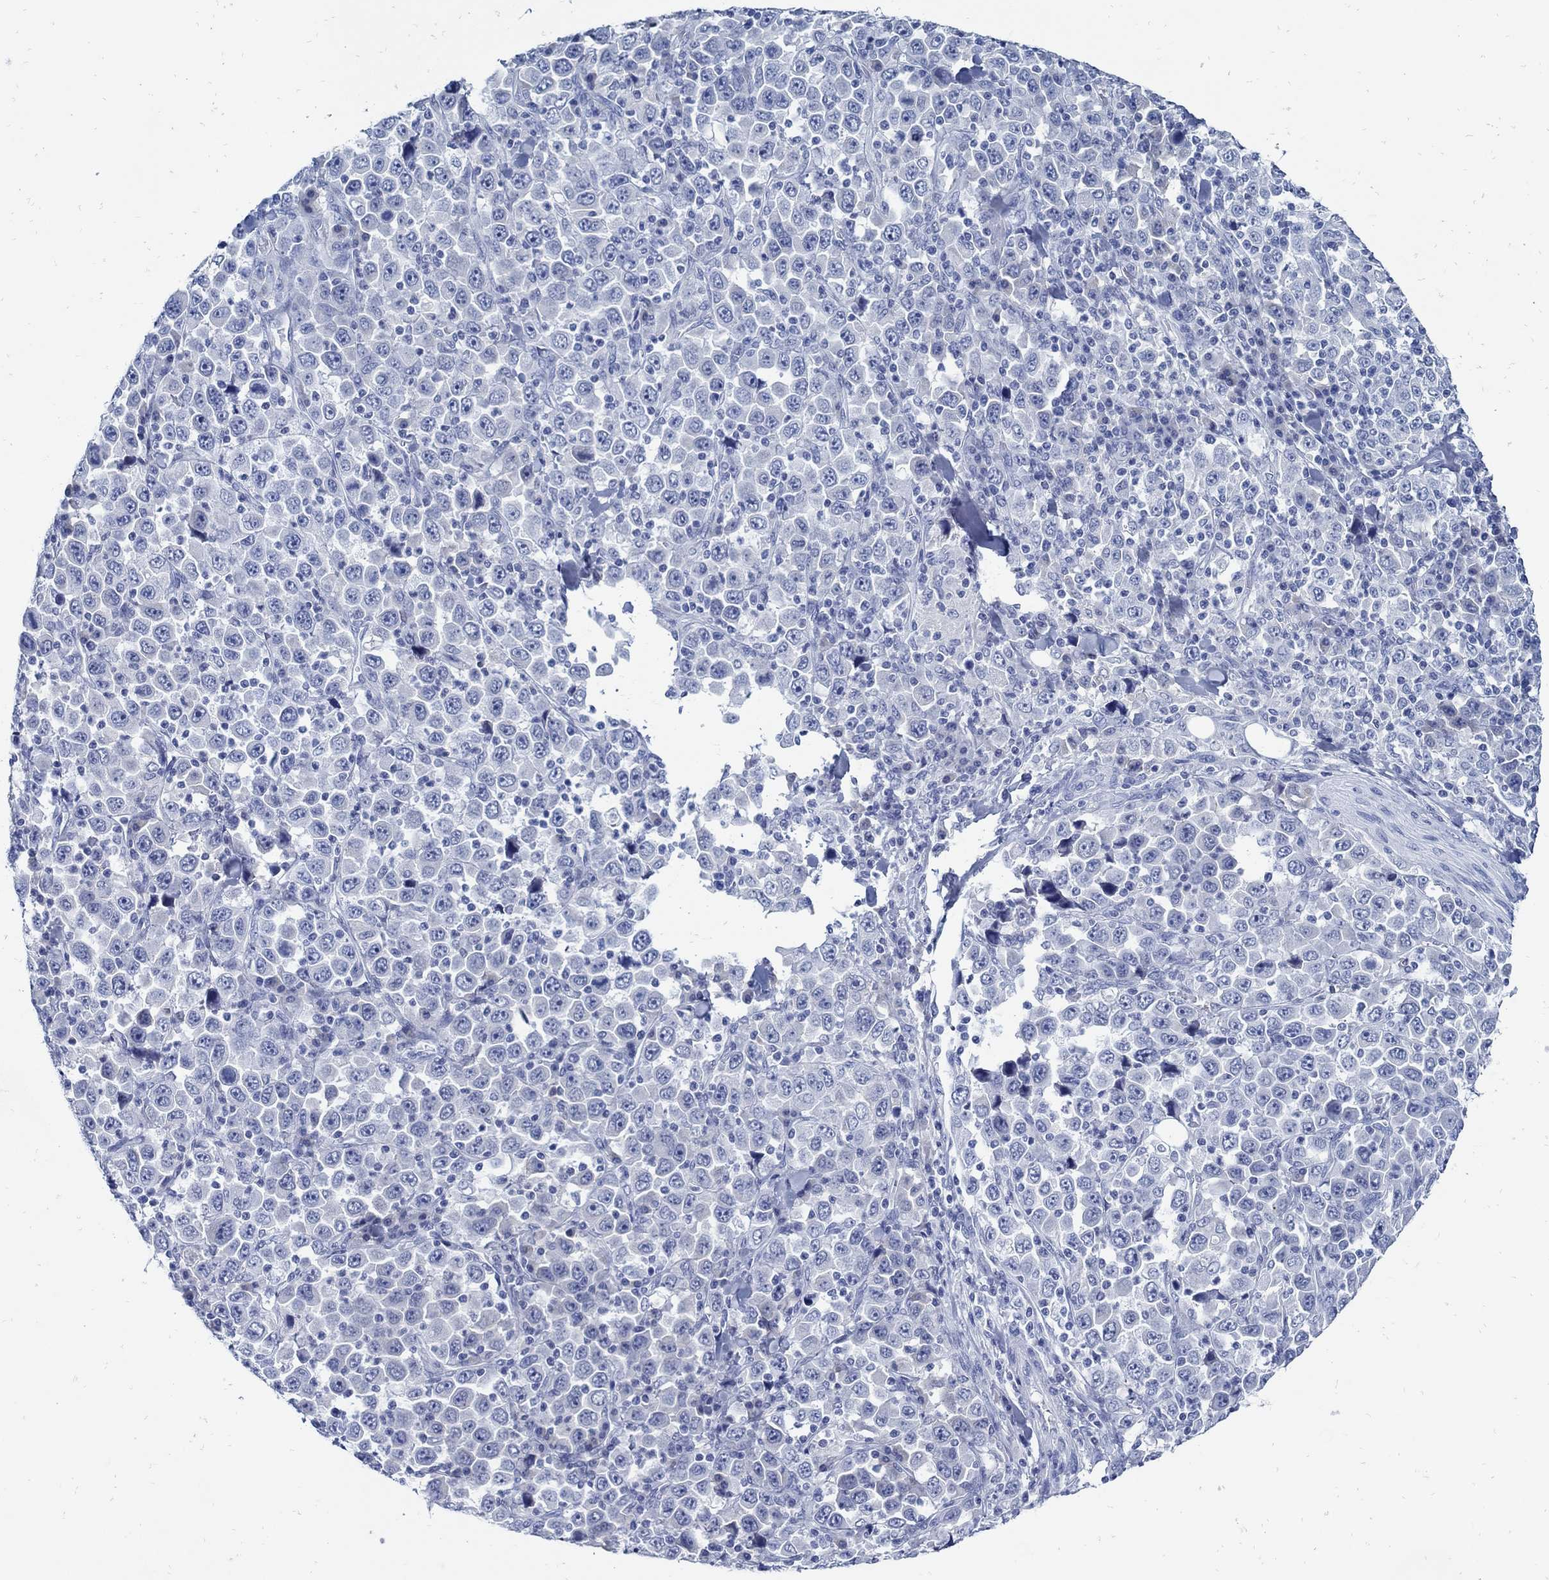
{"staining": {"intensity": "negative", "quantity": "none", "location": "none"}, "tissue": "stomach cancer", "cell_type": "Tumor cells", "image_type": "cancer", "snomed": [{"axis": "morphology", "description": "Normal tissue, NOS"}, {"axis": "morphology", "description": "Adenocarcinoma, NOS"}, {"axis": "topography", "description": "Stomach, upper"}, {"axis": "topography", "description": "Stomach"}], "caption": "Tumor cells show no significant expression in adenocarcinoma (stomach).", "gene": "PAX9", "patient": {"sex": "male", "age": 59}}